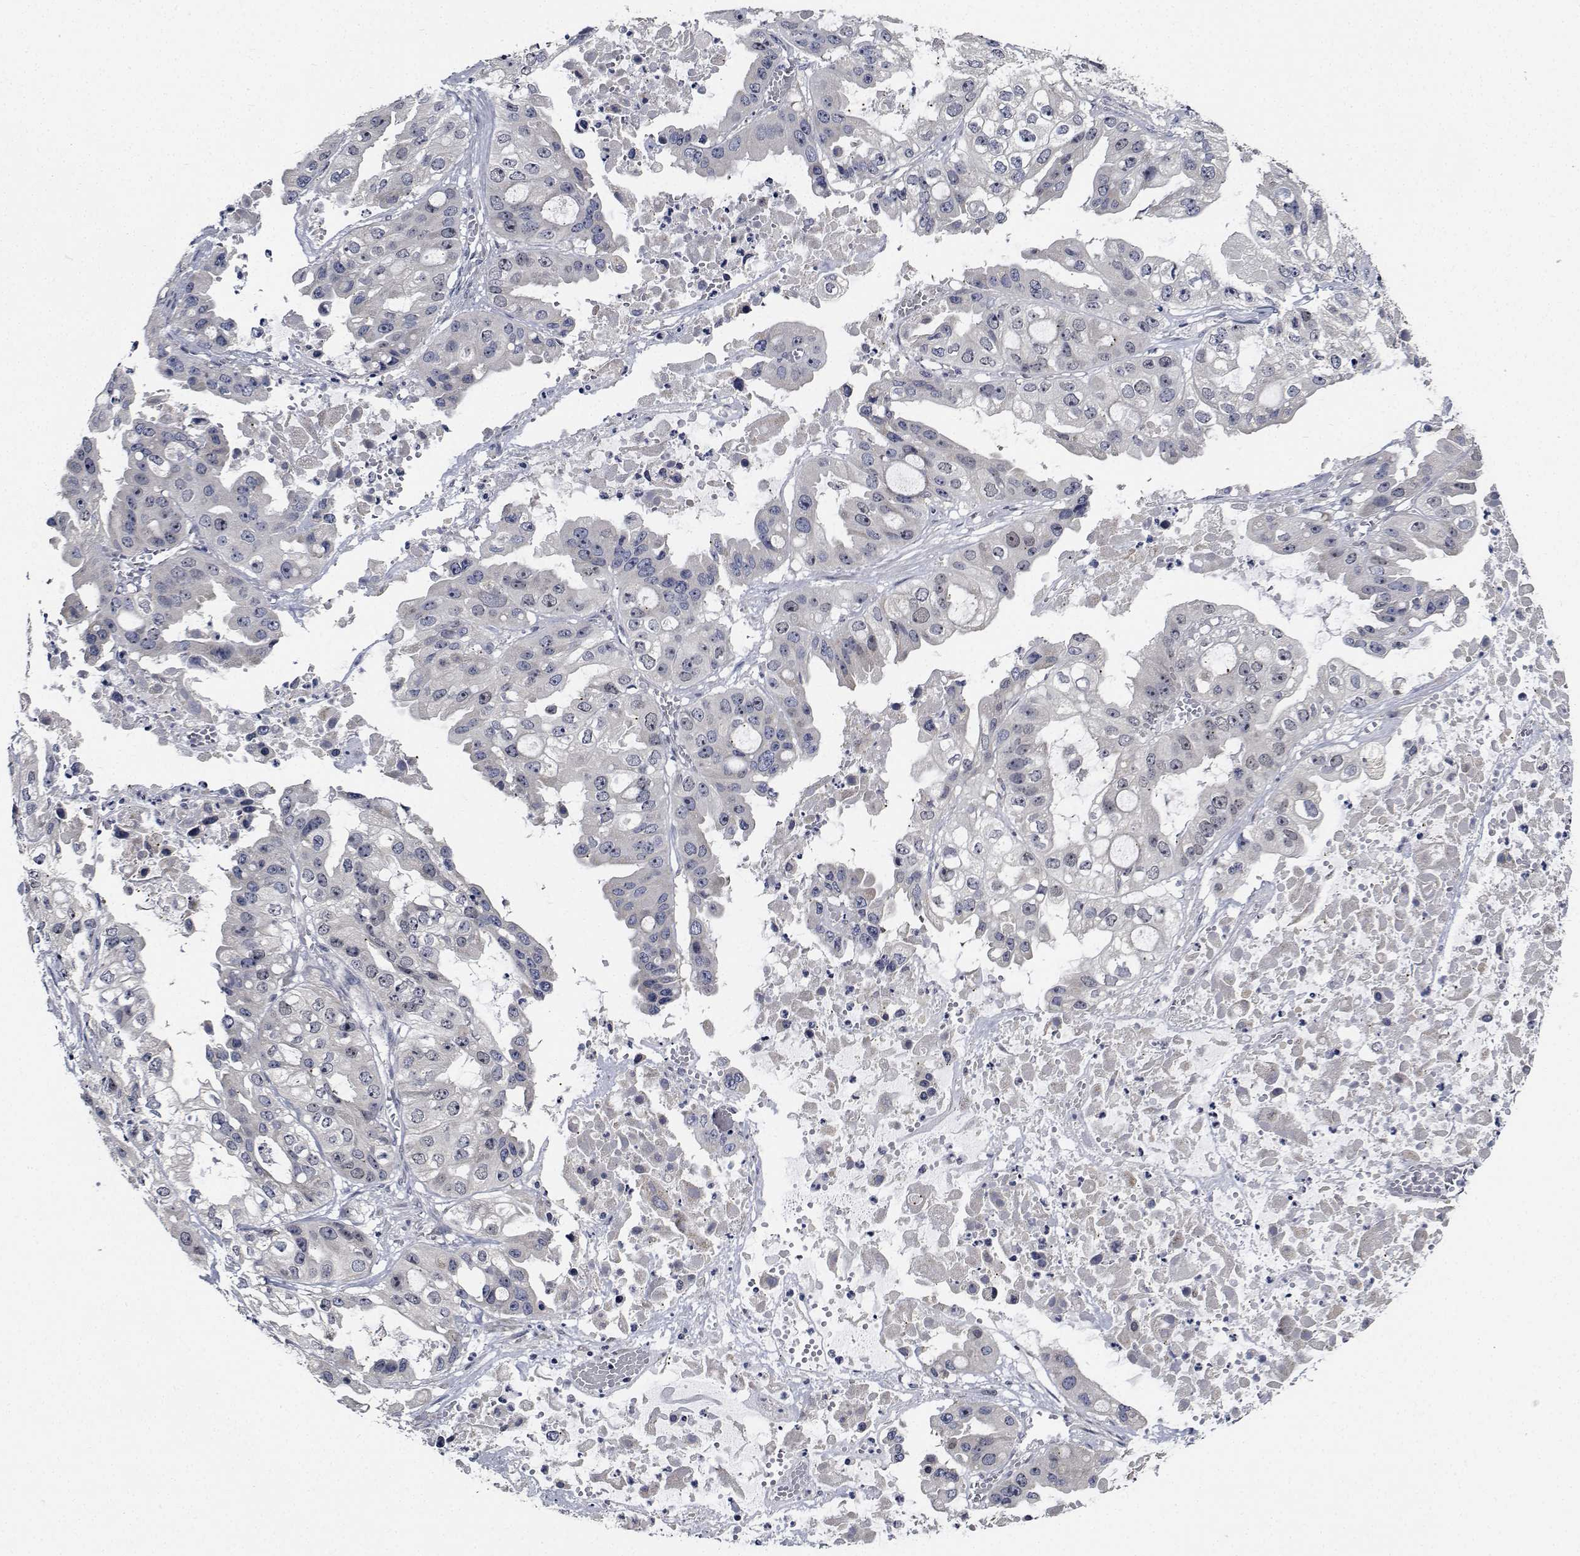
{"staining": {"intensity": "negative", "quantity": "none", "location": "none"}, "tissue": "ovarian cancer", "cell_type": "Tumor cells", "image_type": "cancer", "snomed": [{"axis": "morphology", "description": "Cystadenocarcinoma, serous, NOS"}, {"axis": "topography", "description": "Ovary"}], "caption": "This is an immunohistochemistry (IHC) image of human ovarian serous cystadenocarcinoma. There is no expression in tumor cells.", "gene": "NVL", "patient": {"sex": "female", "age": 56}}